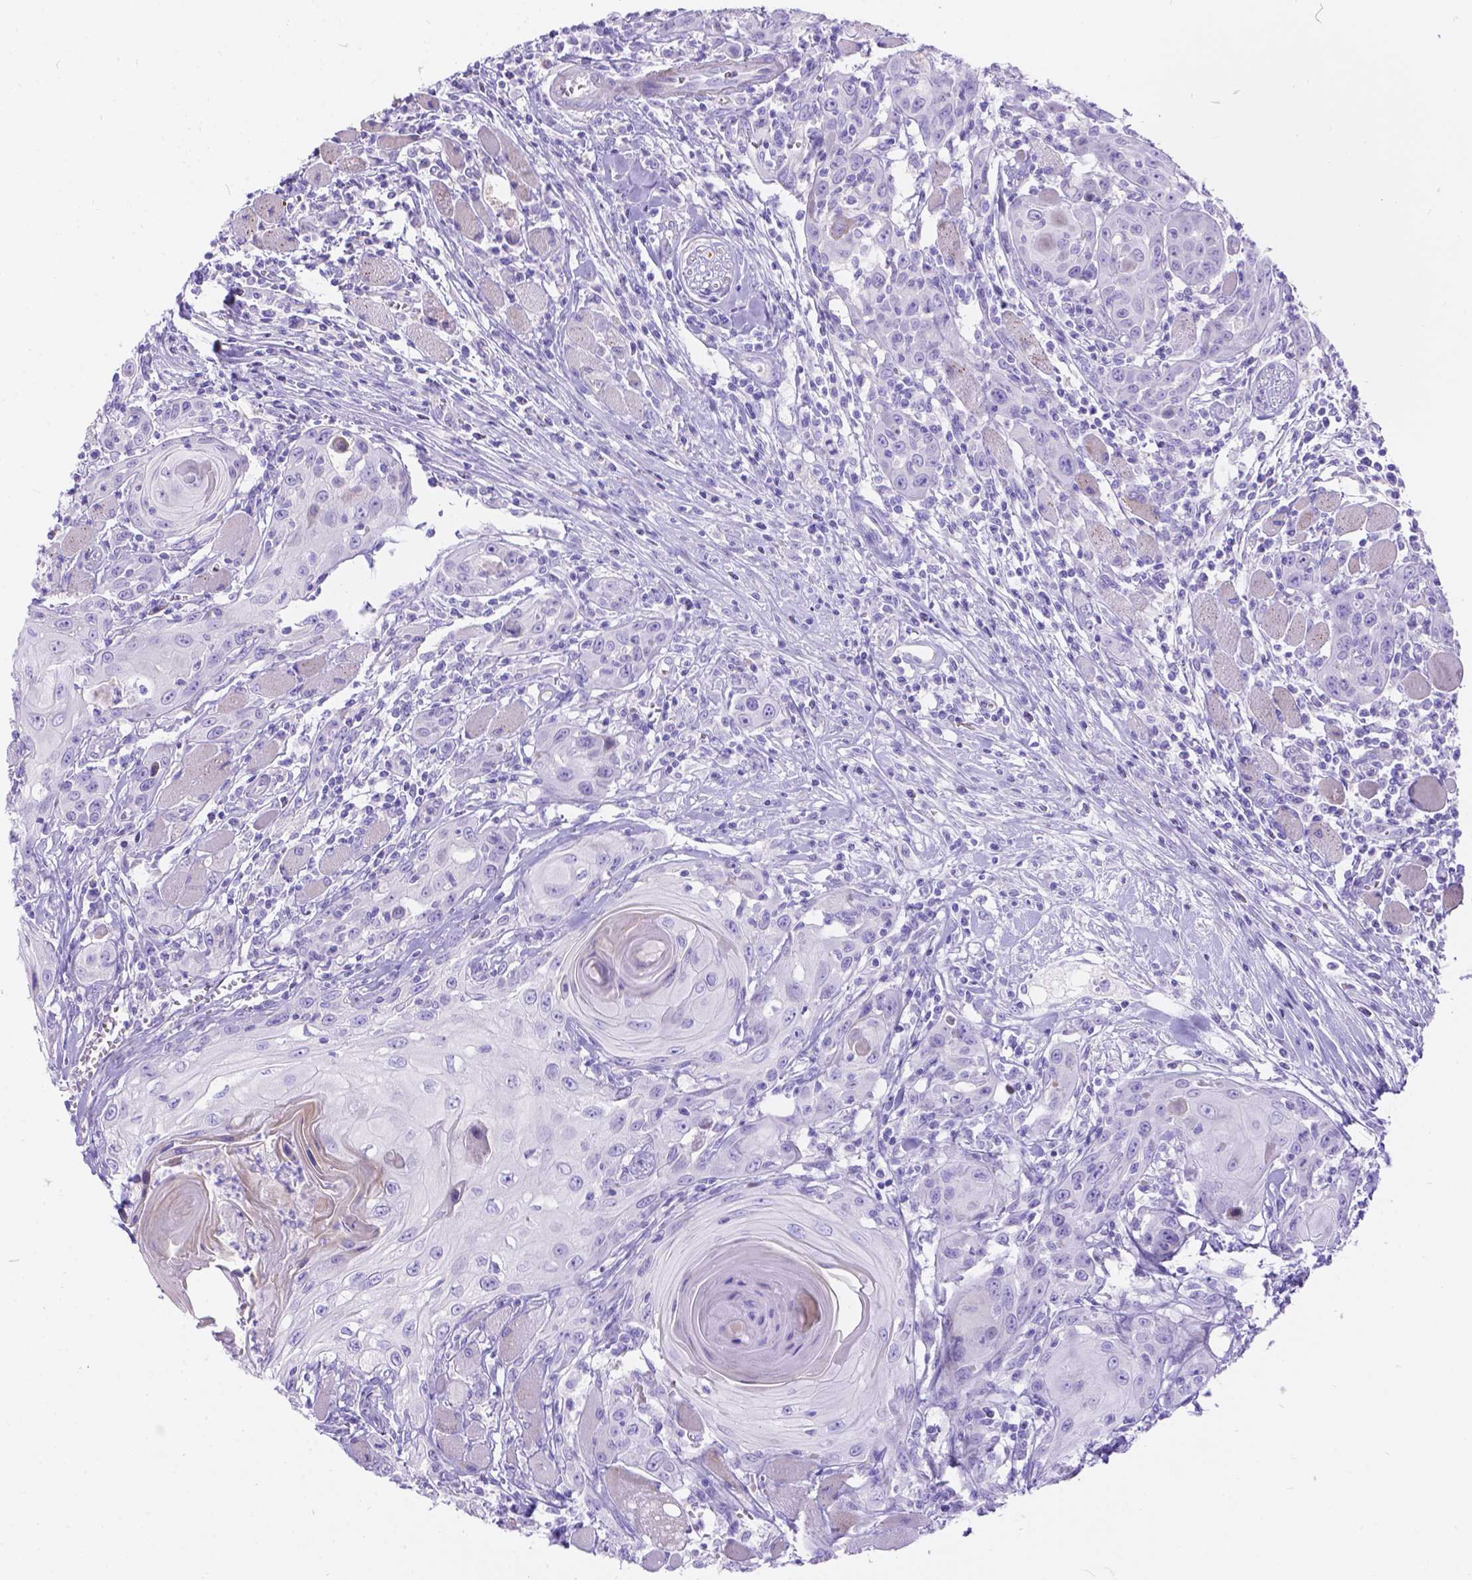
{"staining": {"intensity": "negative", "quantity": "none", "location": "none"}, "tissue": "head and neck cancer", "cell_type": "Tumor cells", "image_type": "cancer", "snomed": [{"axis": "morphology", "description": "Squamous cell carcinoma, NOS"}, {"axis": "topography", "description": "Head-Neck"}], "caption": "Tumor cells show no significant positivity in squamous cell carcinoma (head and neck).", "gene": "KLHL10", "patient": {"sex": "female", "age": 80}}